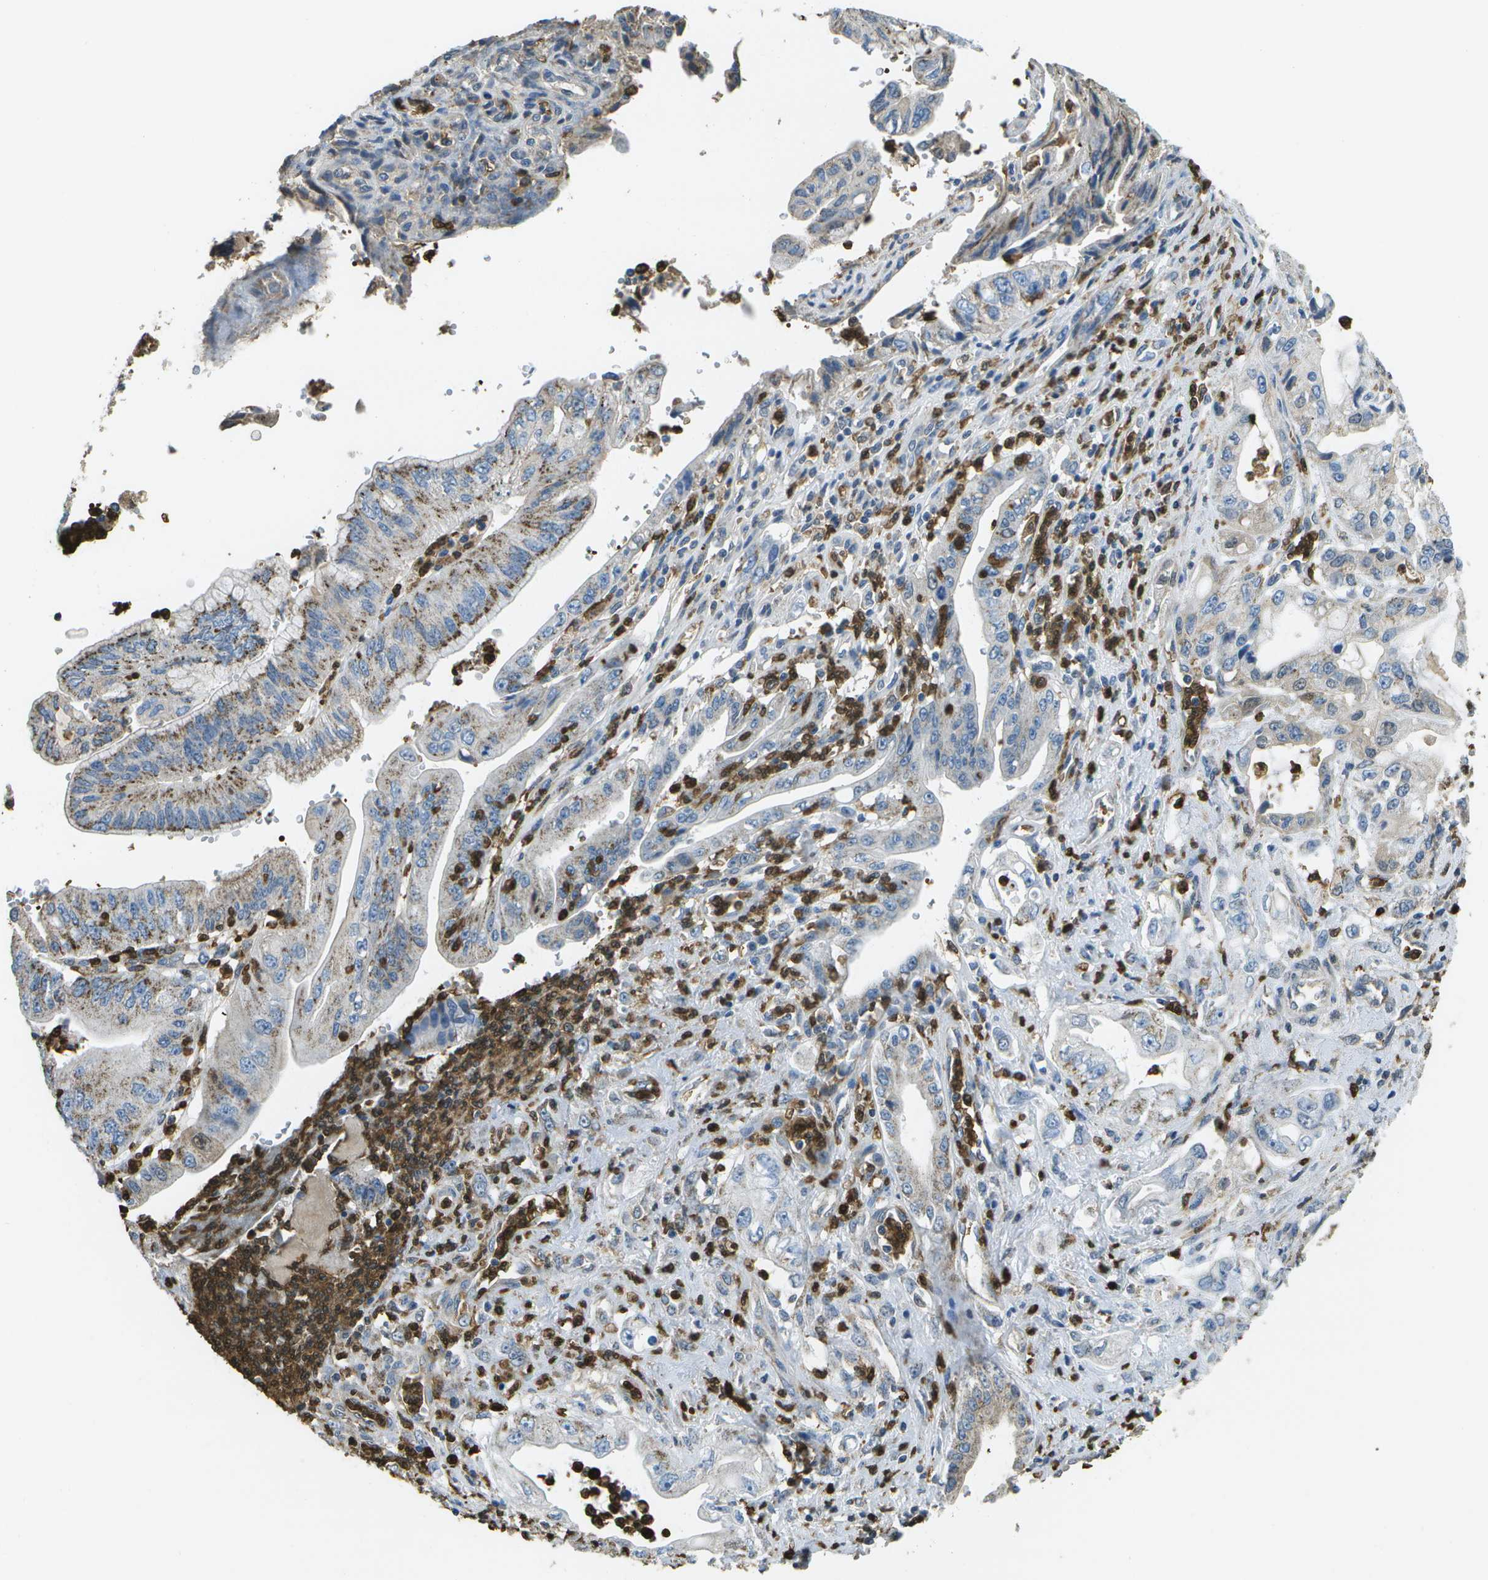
{"staining": {"intensity": "weak", "quantity": ">75%", "location": "cytoplasmic/membranous"}, "tissue": "pancreatic cancer", "cell_type": "Tumor cells", "image_type": "cancer", "snomed": [{"axis": "morphology", "description": "Adenocarcinoma, NOS"}, {"axis": "topography", "description": "Pancreas"}], "caption": "A brown stain highlights weak cytoplasmic/membranous expression of a protein in pancreatic cancer (adenocarcinoma) tumor cells.", "gene": "CACHD1", "patient": {"sex": "female", "age": 73}}